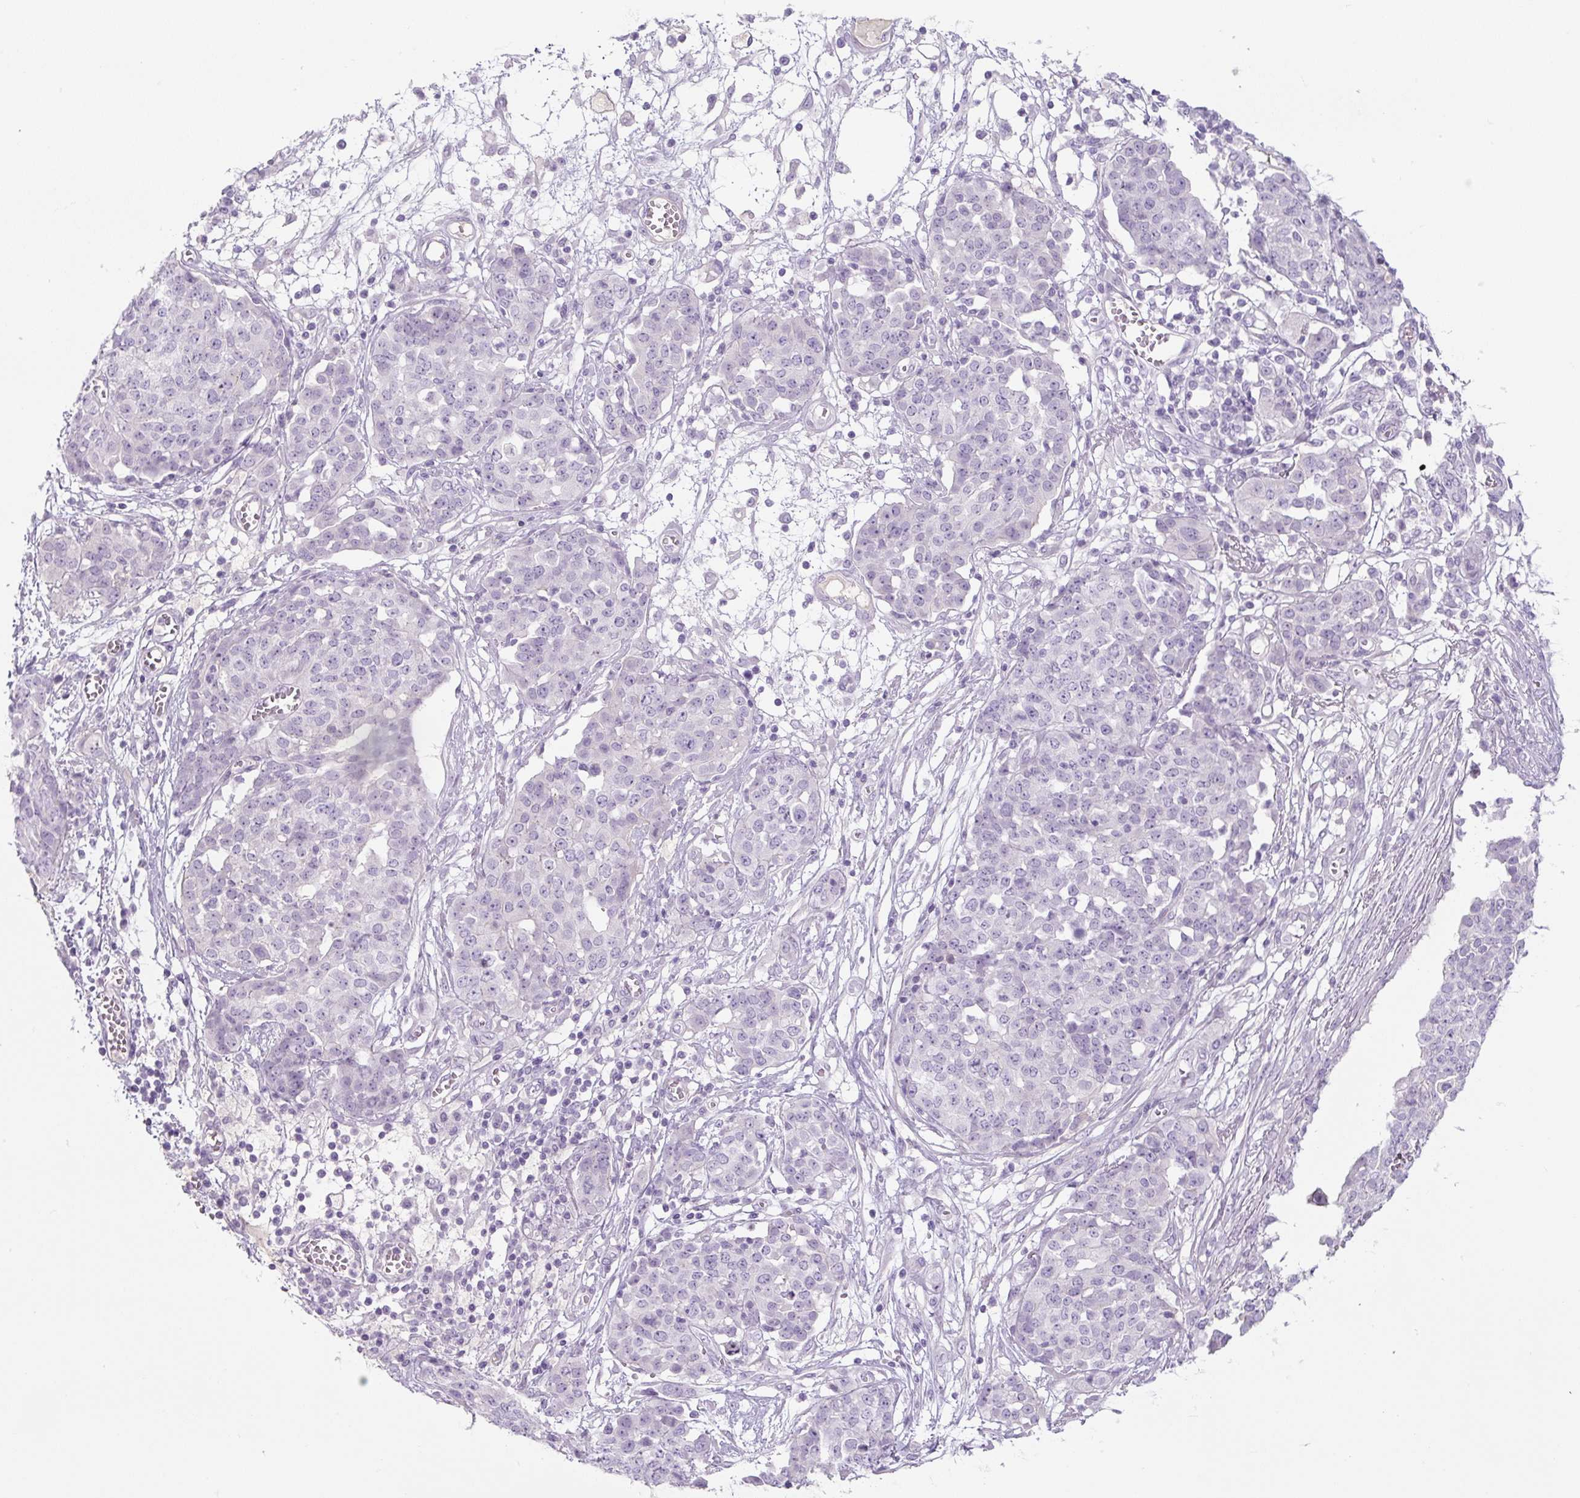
{"staining": {"intensity": "negative", "quantity": "none", "location": "none"}, "tissue": "ovarian cancer", "cell_type": "Tumor cells", "image_type": "cancer", "snomed": [{"axis": "morphology", "description": "Cystadenocarcinoma, serous, NOS"}, {"axis": "topography", "description": "Soft tissue"}, {"axis": "topography", "description": "Ovary"}], "caption": "Tumor cells show no significant positivity in ovarian cancer (serous cystadenocarcinoma).", "gene": "PRM1", "patient": {"sex": "female", "age": 57}}